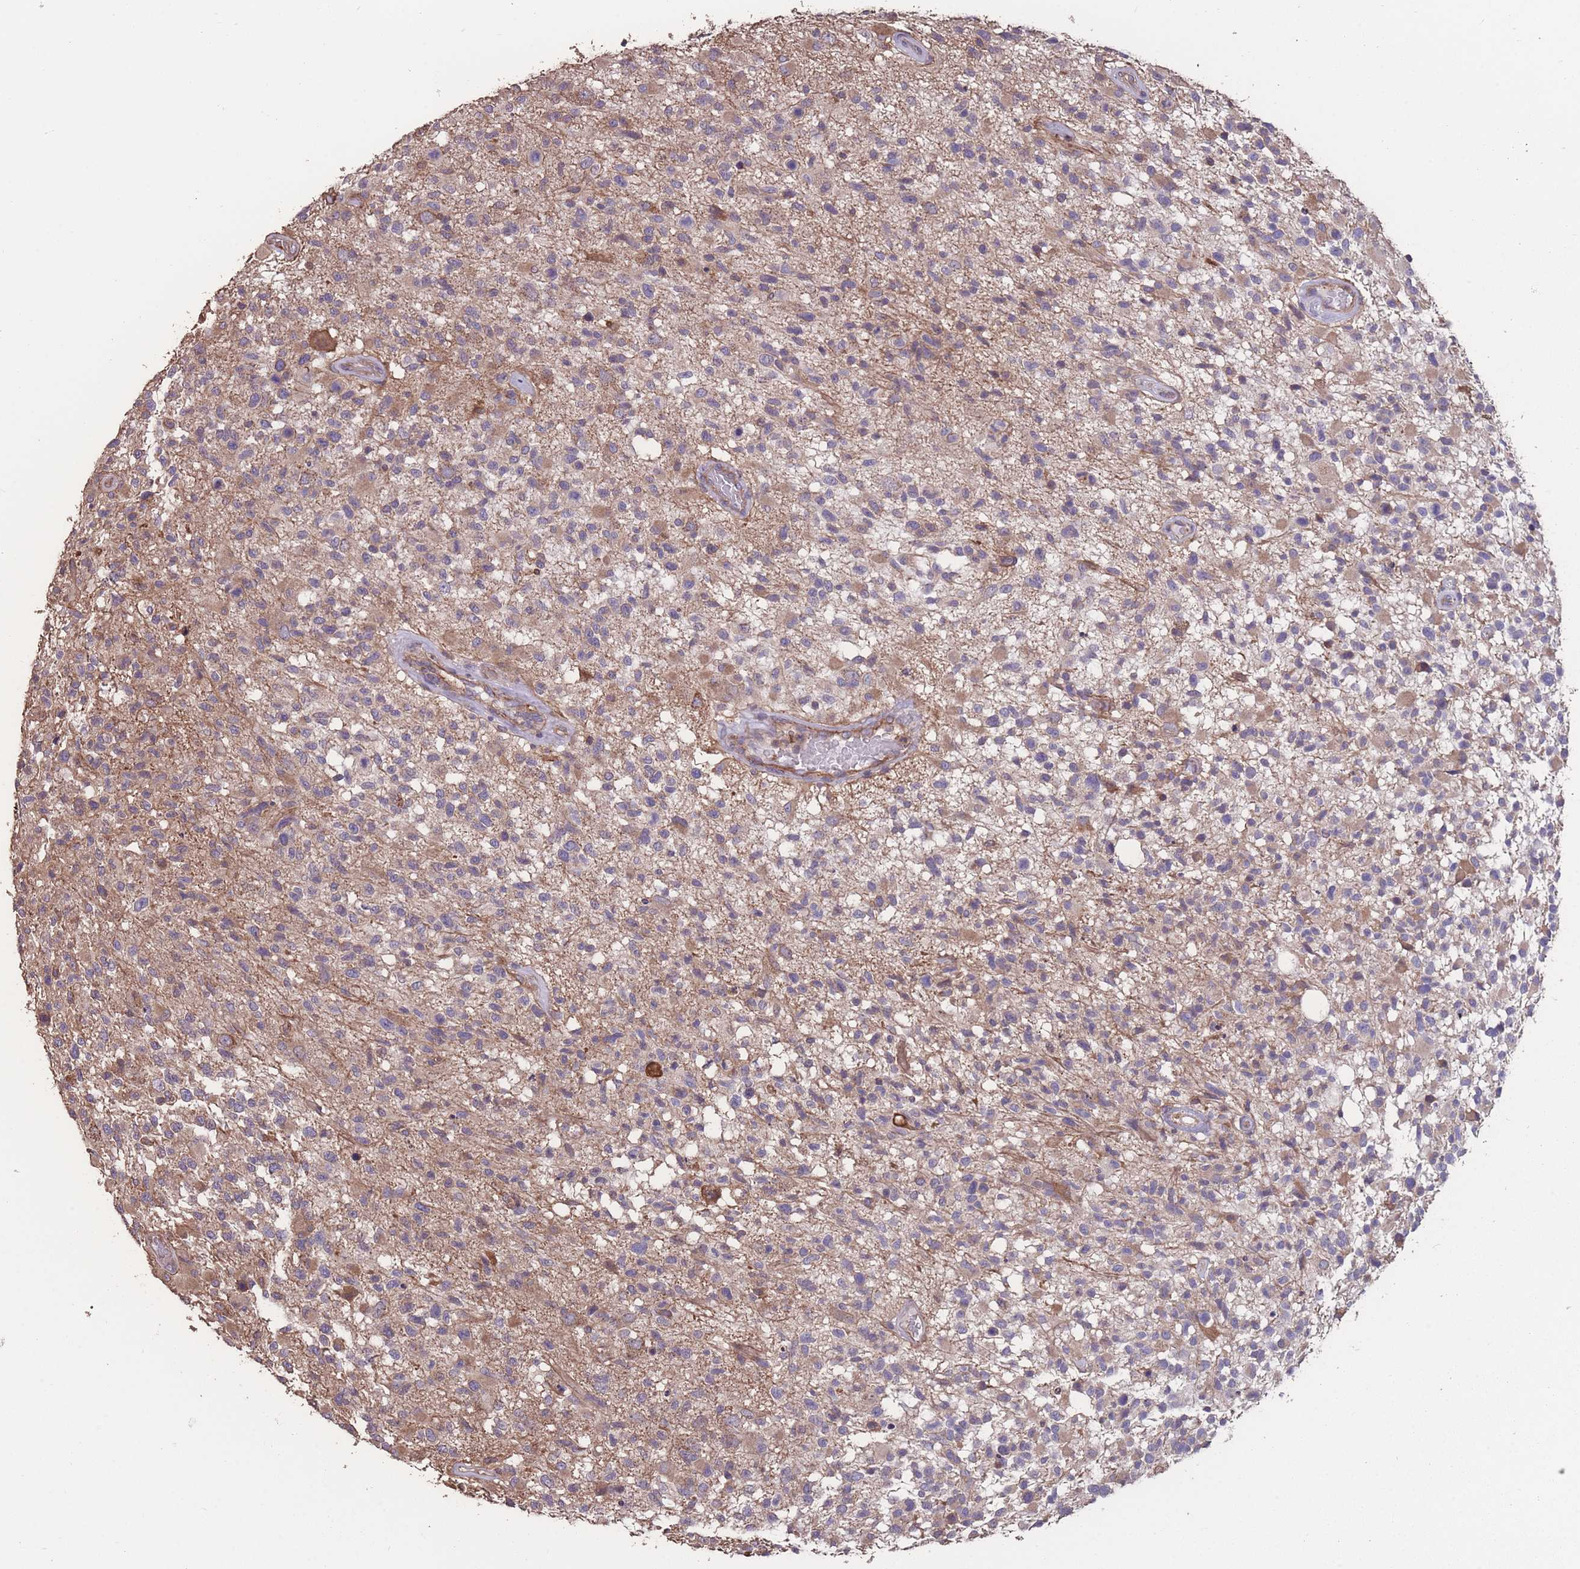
{"staining": {"intensity": "negative", "quantity": "none", "location": "none"}, "tissue": "glioma", "cell_type": "Tumor cells", "image_type": "cancer", "snomed": [{"axis": "morphology", "description": "Glioma, malignant, High grade"}, {"axis": "morphology", "description": "Glioblastoma, NOS"}, {"axis": "topography", "description": "Brain"}], "caption": "IHC of glioblastoma shows no positivity in tumor cells.", "gene": "NUDT21", "patient": {"sex": "male", "age": 60}}